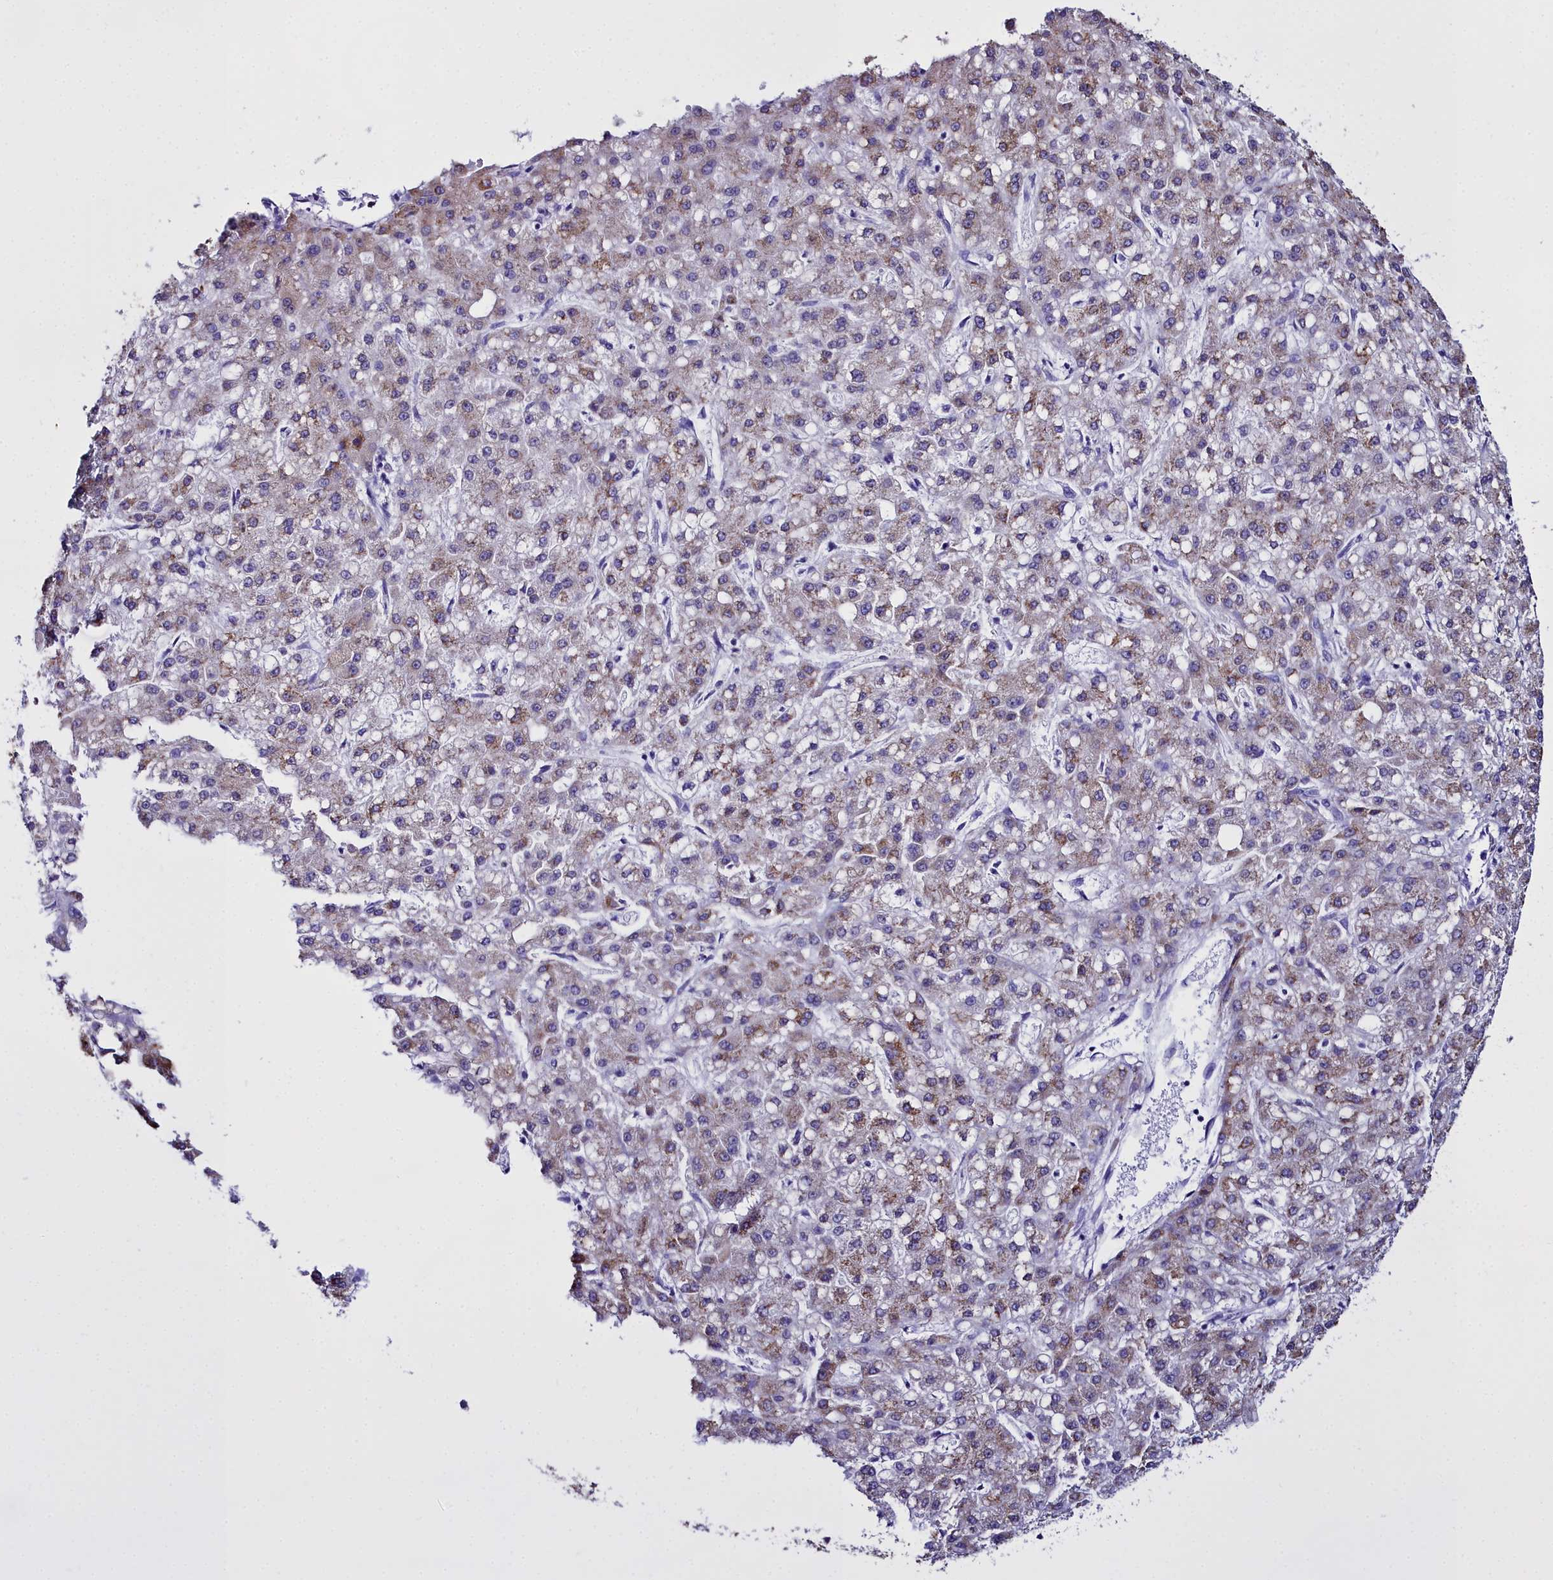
{"staining": {"intensity": "moderate", "quantity": "25%-75%", "location": "cytoplasmic/membranous"}, "tissue": "liver cancer", "cell_type": "Tumor cells", "image_type": "cancer", "snomed": [{"axis": "morphology", "description": "Carcinoma, Hepatocellular, NOS"}, {"axis": "topography", "description": "Liver"}], "caption": "A medium amount of moderate cytoplasmic/membranous staining is present in approximately 25%-75% of tumor cells in liver cancer tissue.", "gene": "TXNDC5", "patient": {"sex": "male", "age": 67}}